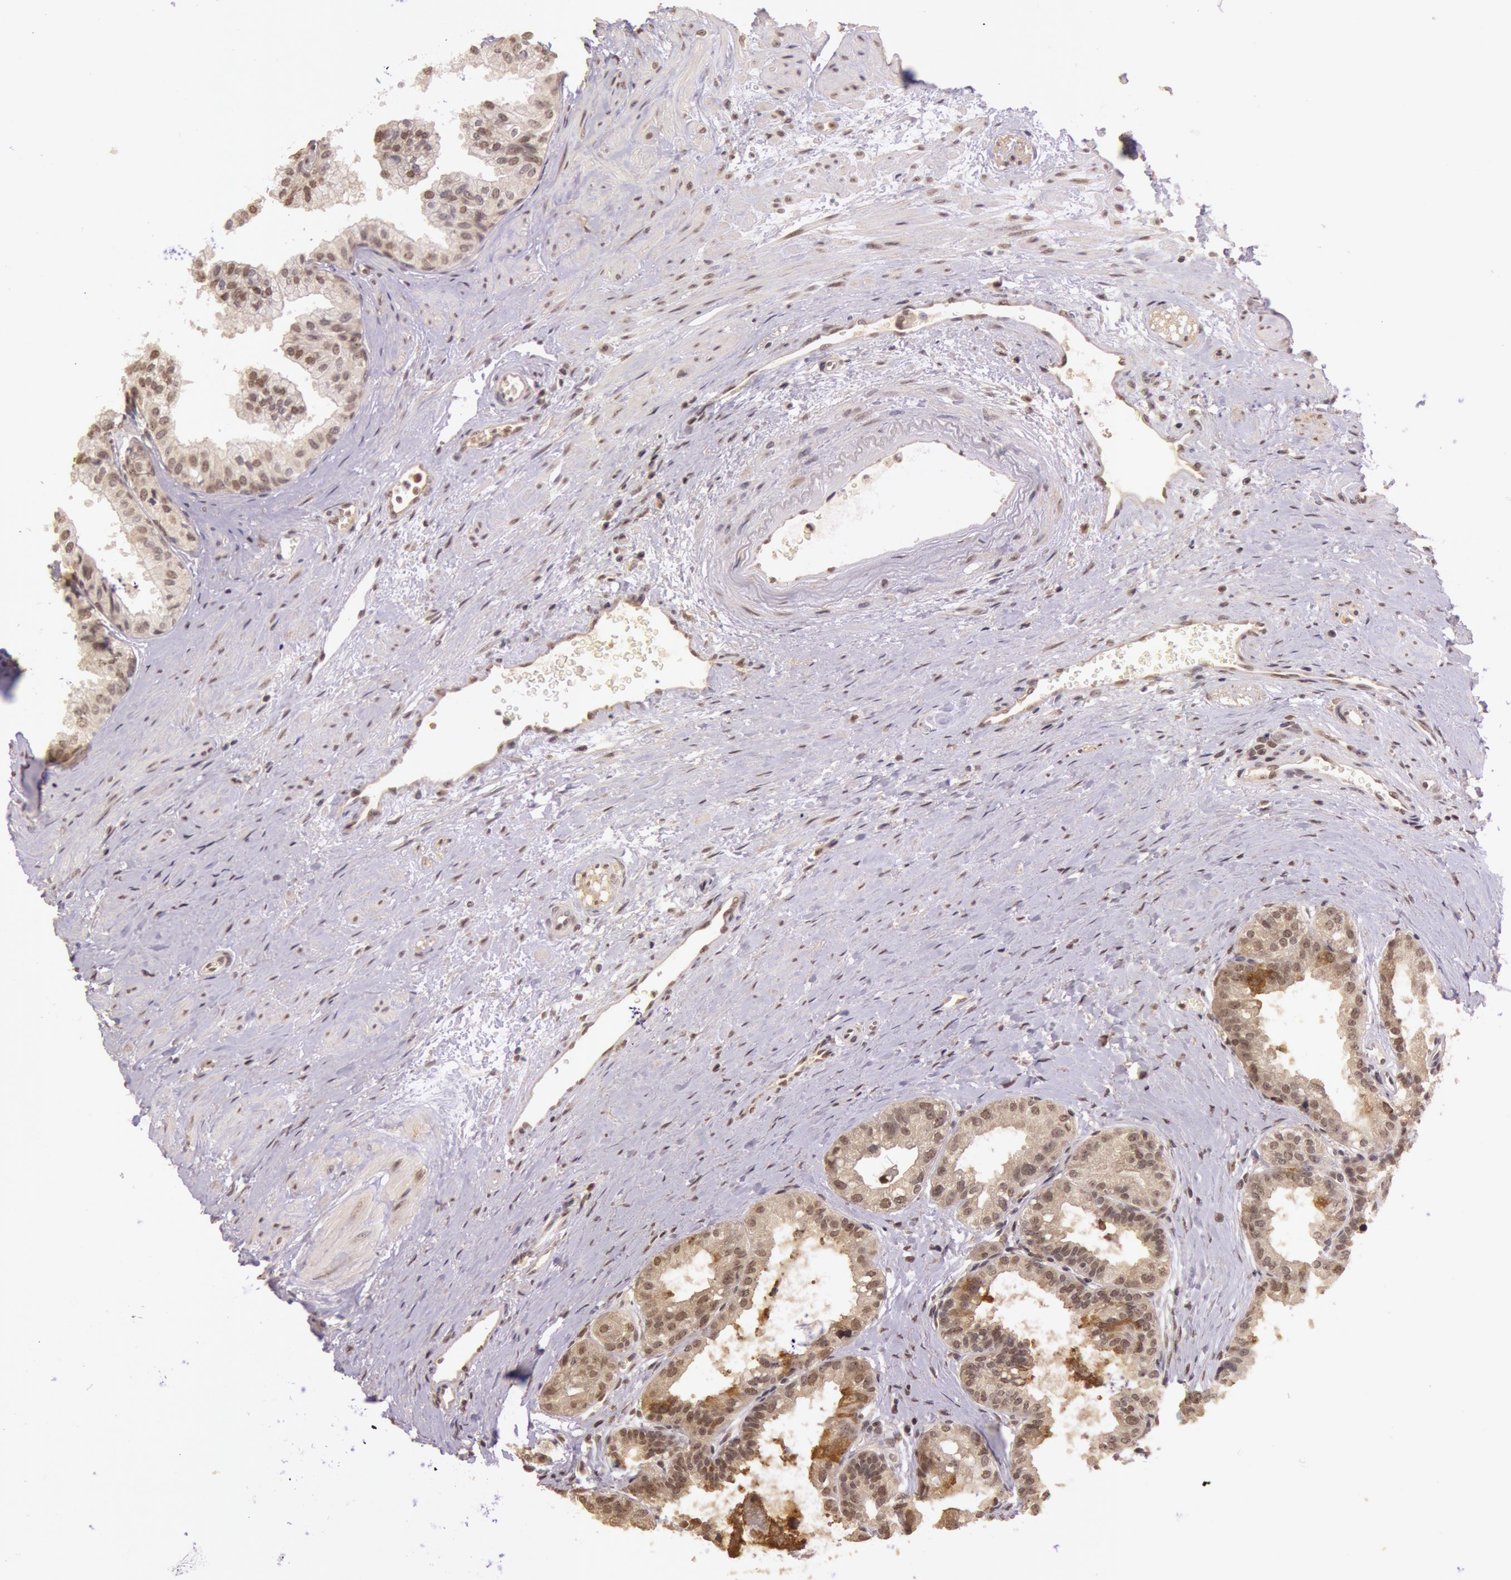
{"staining": {"intensity": "moderate", "quantity": ">75%", "location": "cytoplasmic/membranous"}, "tissue": "prostate", "cell_type": "Glandular cells", "image_type": "normal", "snomed": [{"axis": "morphology", "description": "Normal tissue, NOS"}, {"axis": "topography", "description": "Prostate"}], "caption": "Glandular cells demonstrate medium levels of moderate cytoplasmic/membranous staining in about >75% of cells in unremarkable prostate. Using DAB (3,3'-diaminobenzidine) (brown) and hematoxylin (blue) stains, captured at high magnification using brightfield microscopy.", "gene": "RTL10", "patient": {"sex": "male", "age": 60}}